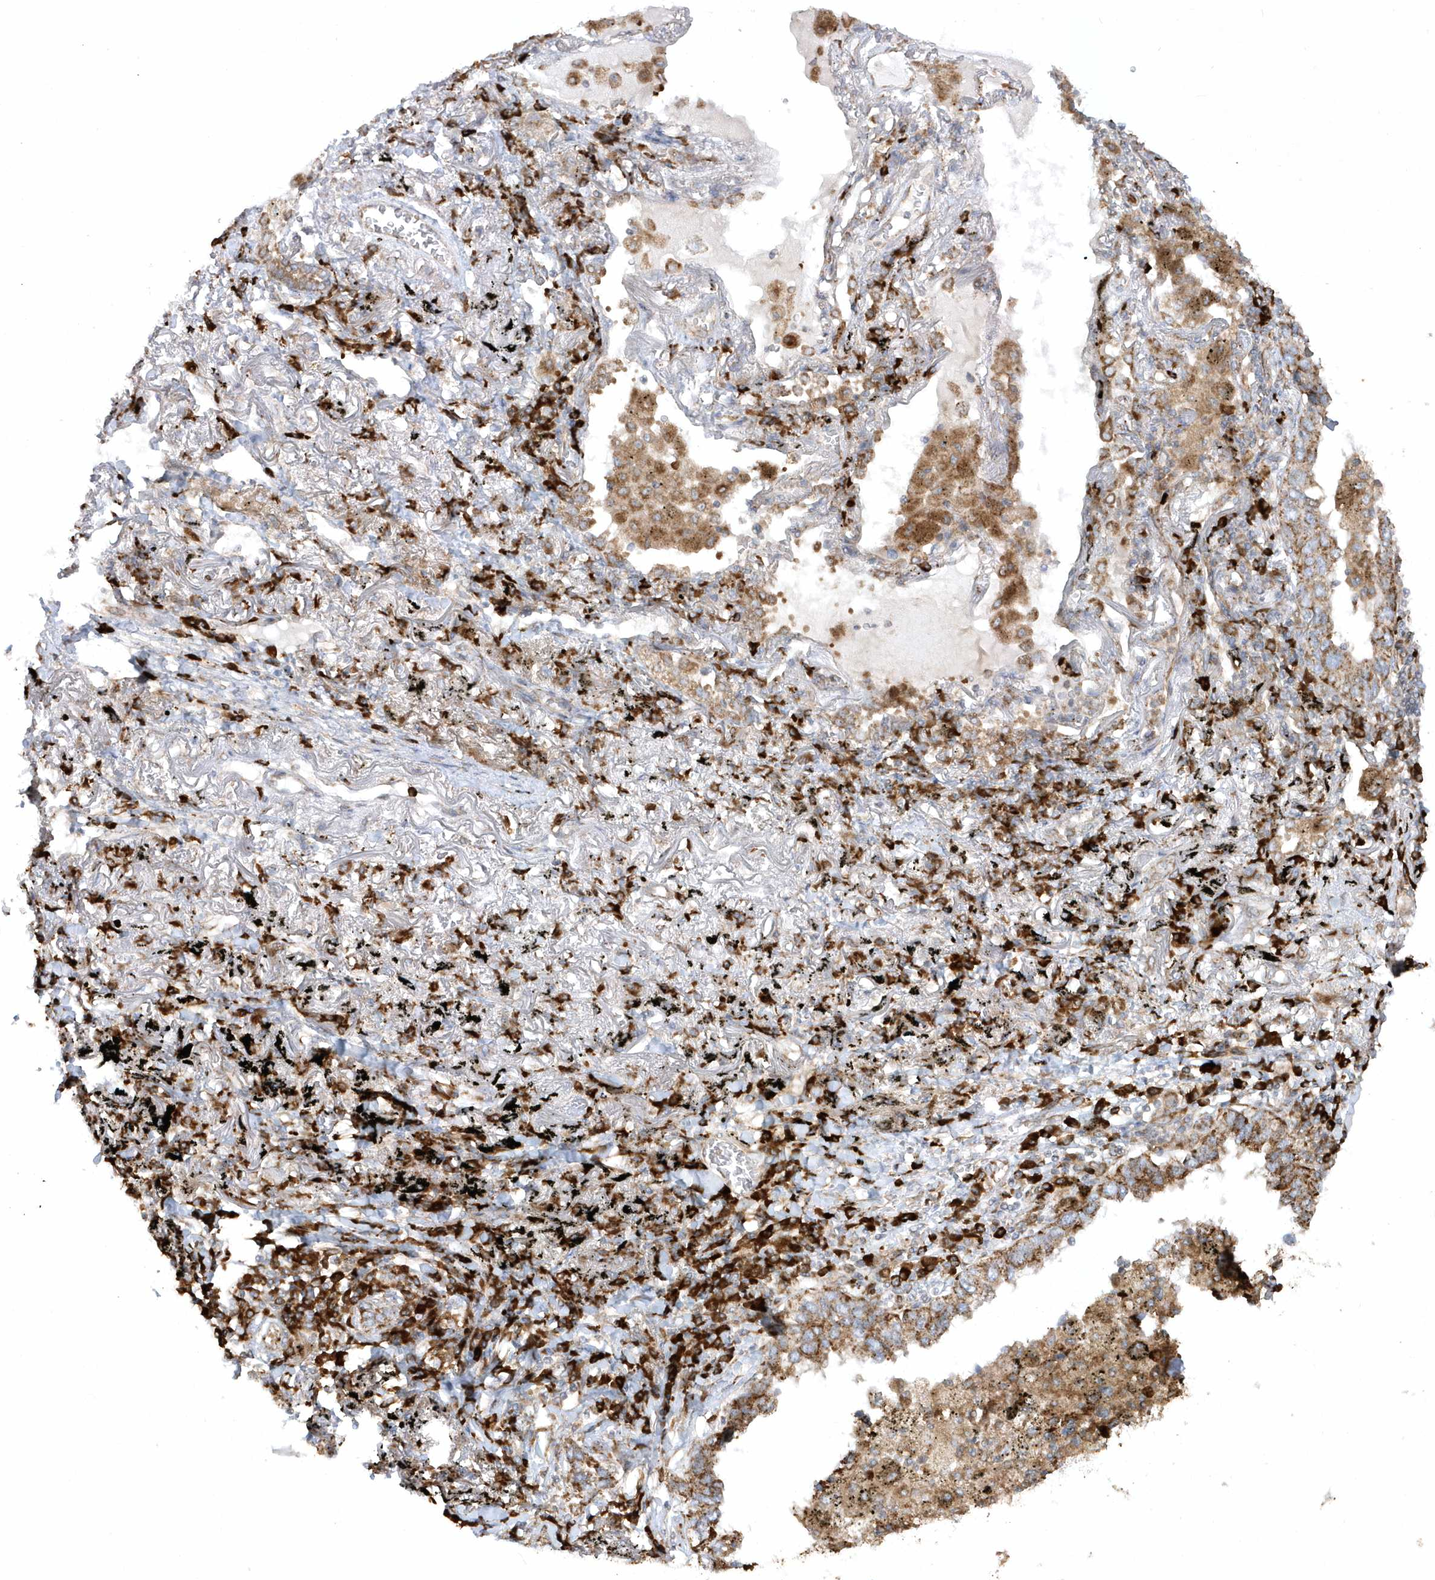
{"staining": {"intensity": "moderate", "quantity": ">75%", "location": "cytoplasmic/membranous"}, "tissue": "lung cancer", "cell_type": "Tumor cells", "image_type": "cancer", "snomed": [{"axis": "morphology", "description": "Adenocarcinoma, NOS"}, {"axis": "topography", "description": "Lung"}], "caption": "Human adenocarcinoma (lung) stained with a protein marker shows moderate staining in tumor cells.", "gene": "SH3BP2", "patient": {"sex": "male", "age": 65}}